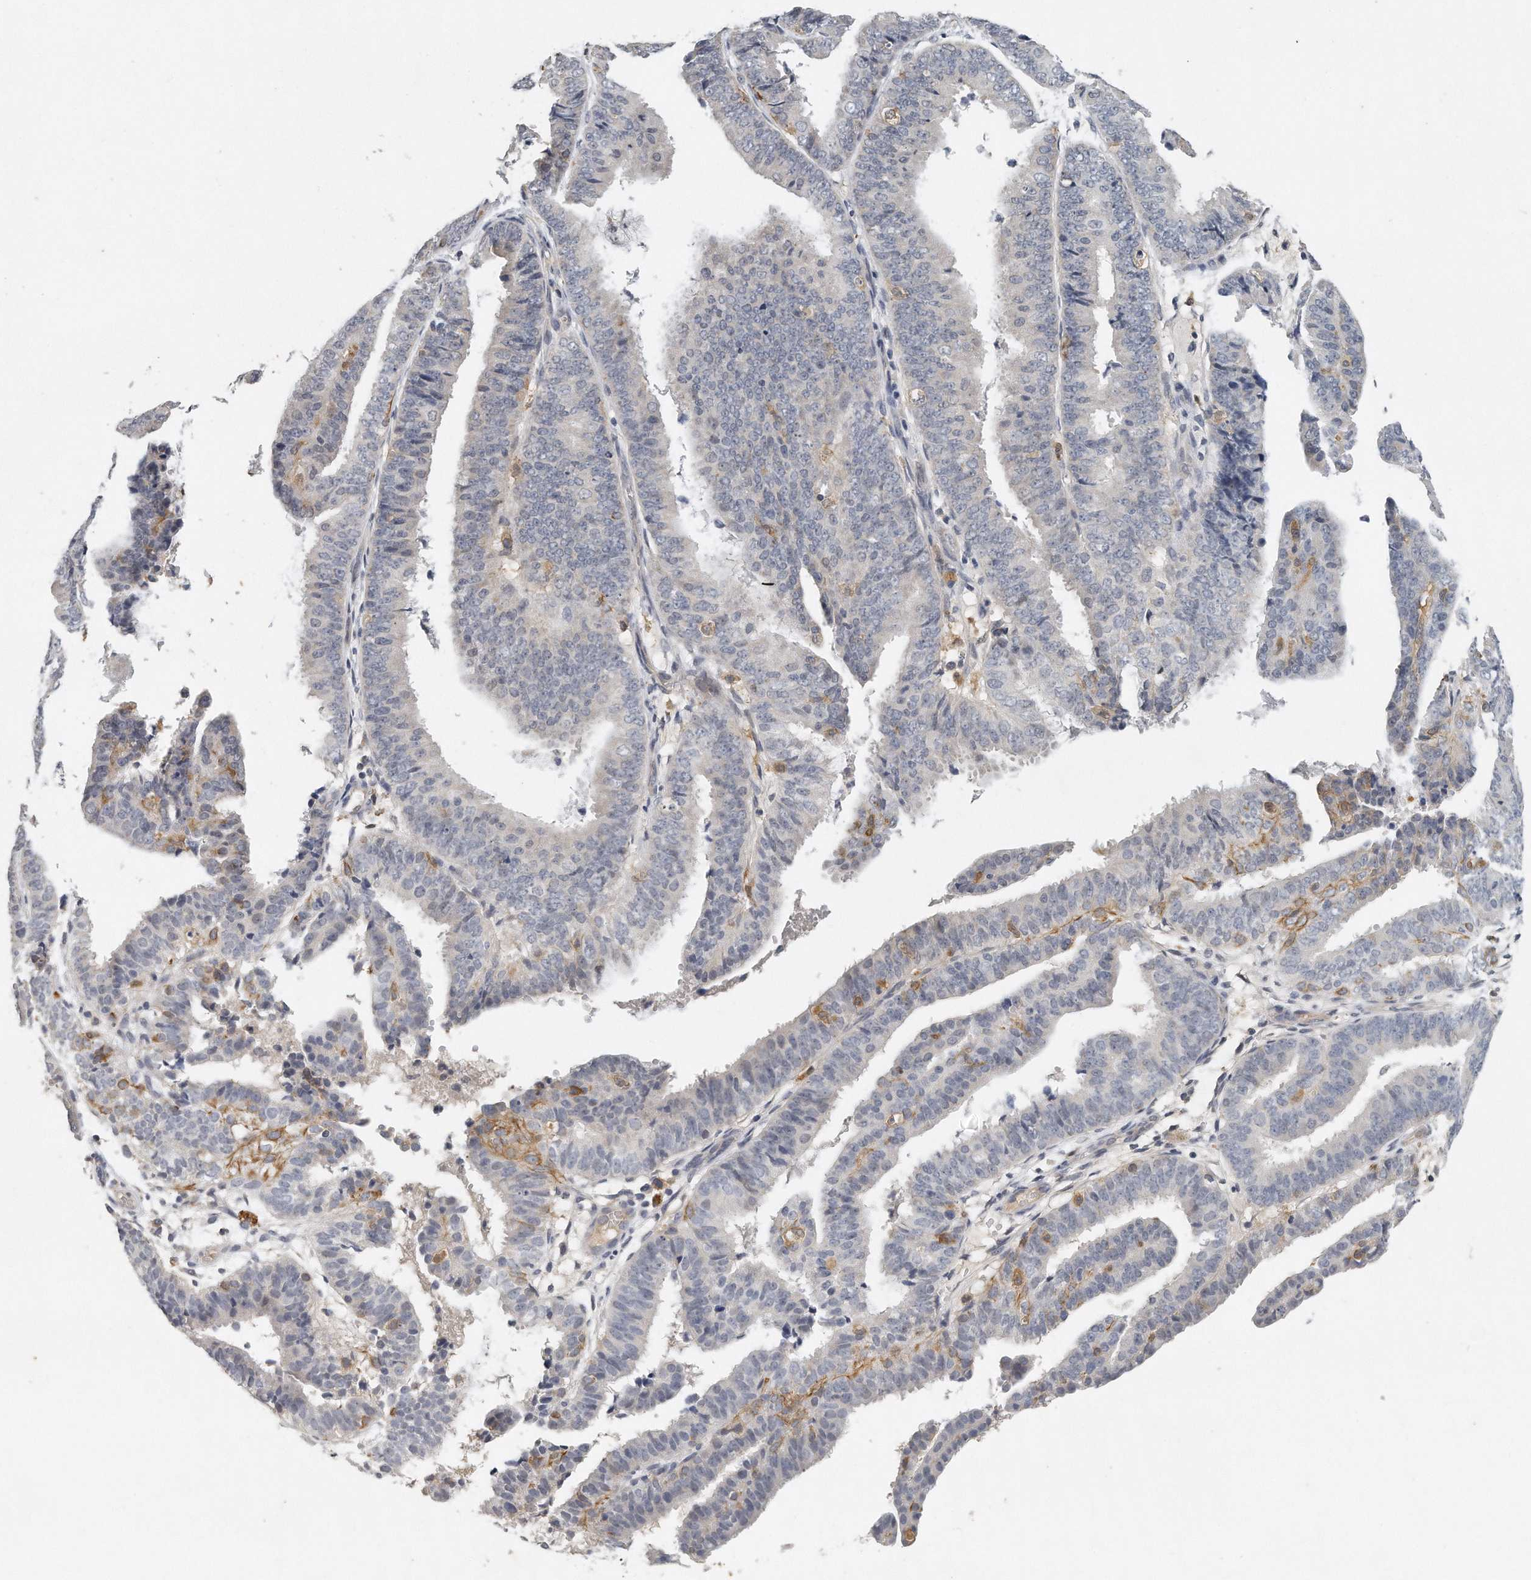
{"staining": {"intensity": "negative", "quantity": "none", "location": "none"}, "tissue": "endometrial cancer", "cell_type": "Tumor cells", "image_type": "cancer", "snomed": [{"axis": "morphology", "description": "Adenocarcinoma, NOS"}, {"axis": "topography", "description": "Endometrium"}], "caption": "A micrograph of endometrial cancer (adenocarcinoma) stained for a protein shows no brown staining in tumor cells. (DAB (3,3'-diaminobenzidine) immunohistochemistry visualized using brightfield microscopy, high magnification).", "gene": "CAMK1", "patient": {"sex": "female", "age": 63}}